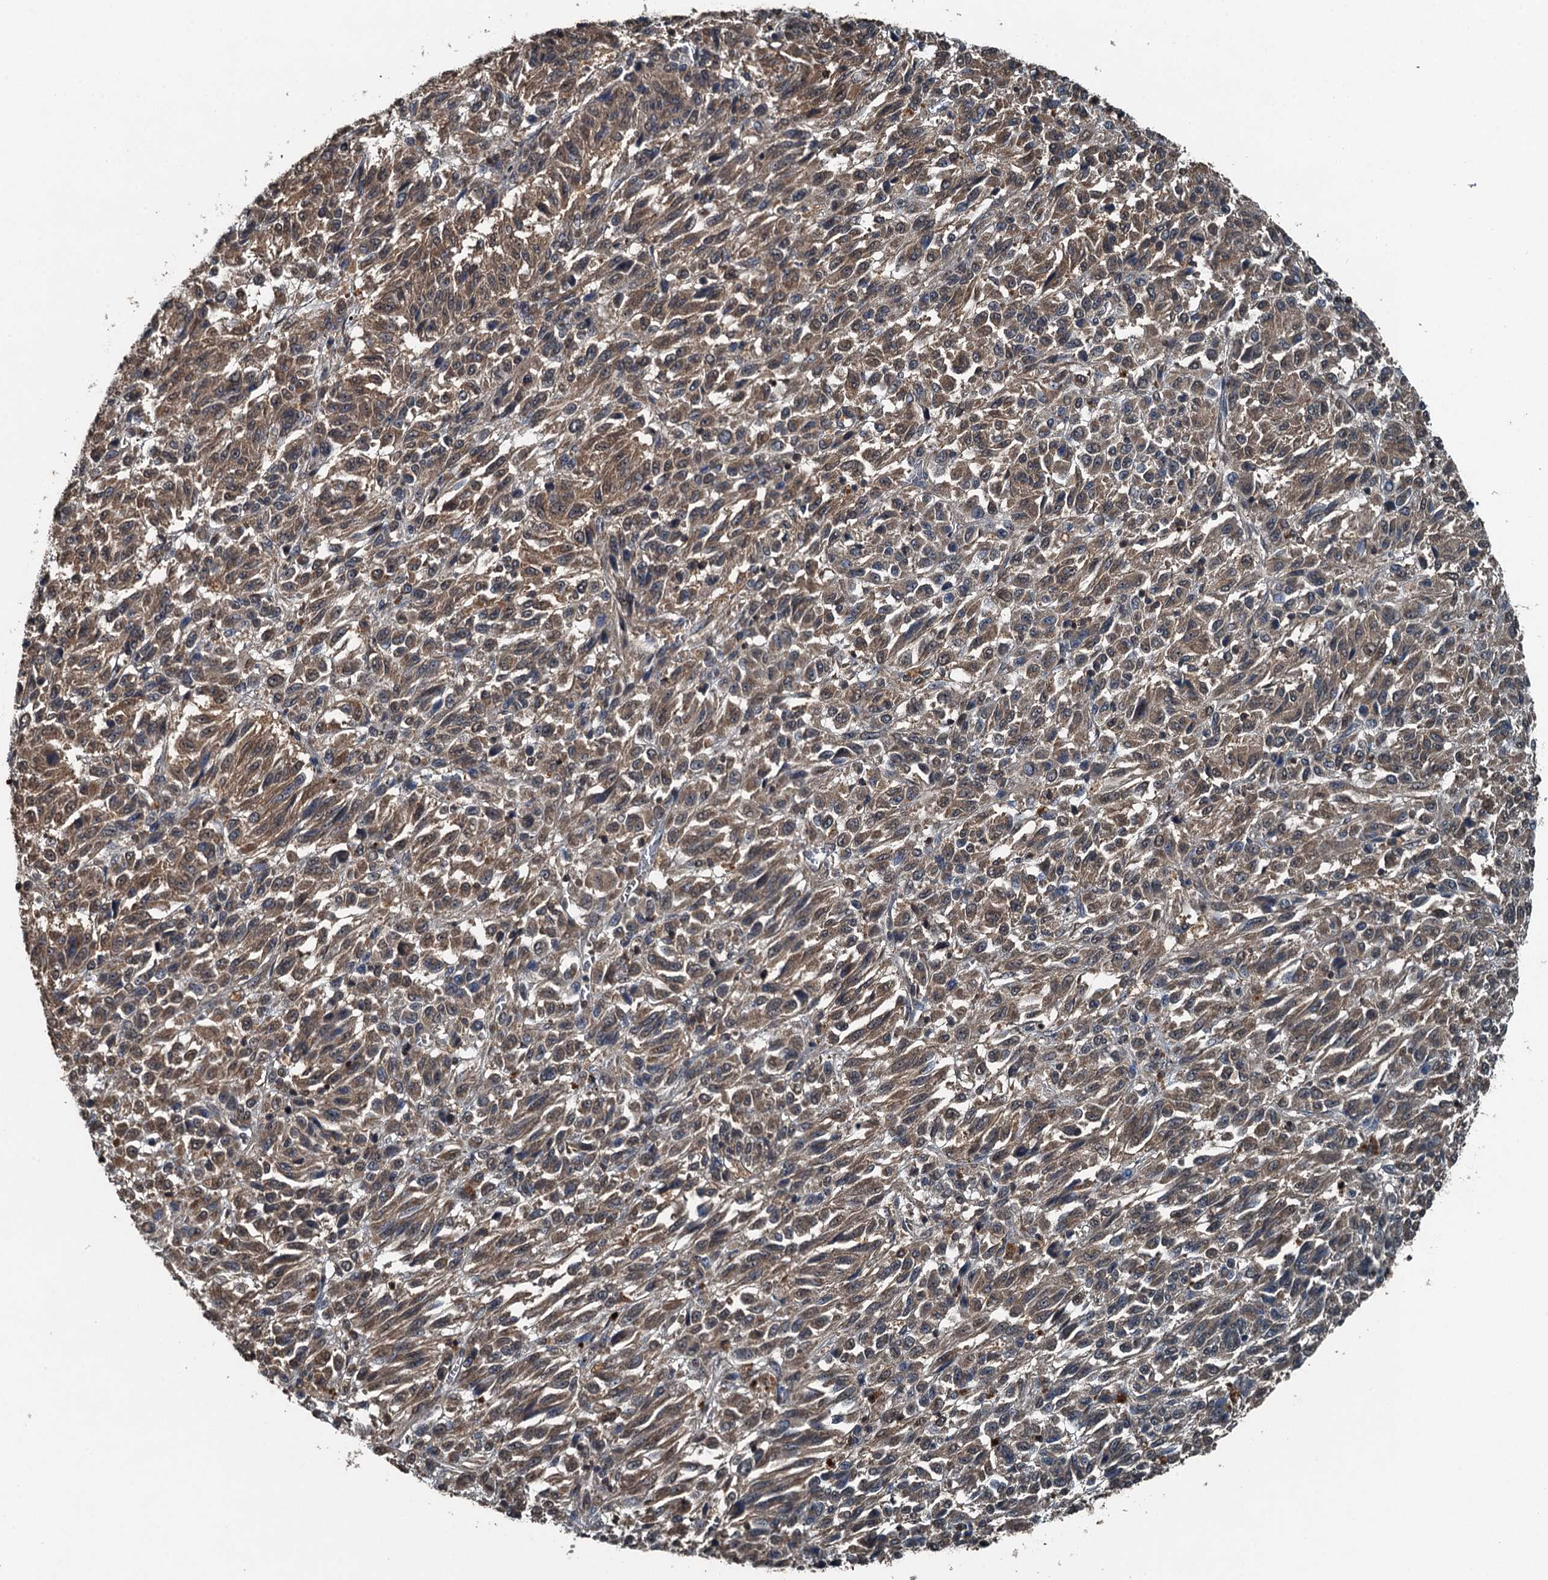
{"staining": {"intensity": "weak", "quantity": ">75%", "location": "cytoplasmic/membranous"}, "tissue": "melanoma", "cell_type": "Tumor cells", "image_type": "cancer", "snomed": [{"axis": "morphology", "description": "Malignant melanoma, Metastatic site"}, {"axis": "topography", "description": "Lung"}], "caption": "A photomicrograph of malignant melanoma (metastatic site) stained for a protein shows weak cytoplasmic/membranous brown staining in tumor cells.", "gene": "TCTN1", "patient": {"sex": "male", "age": 64}}